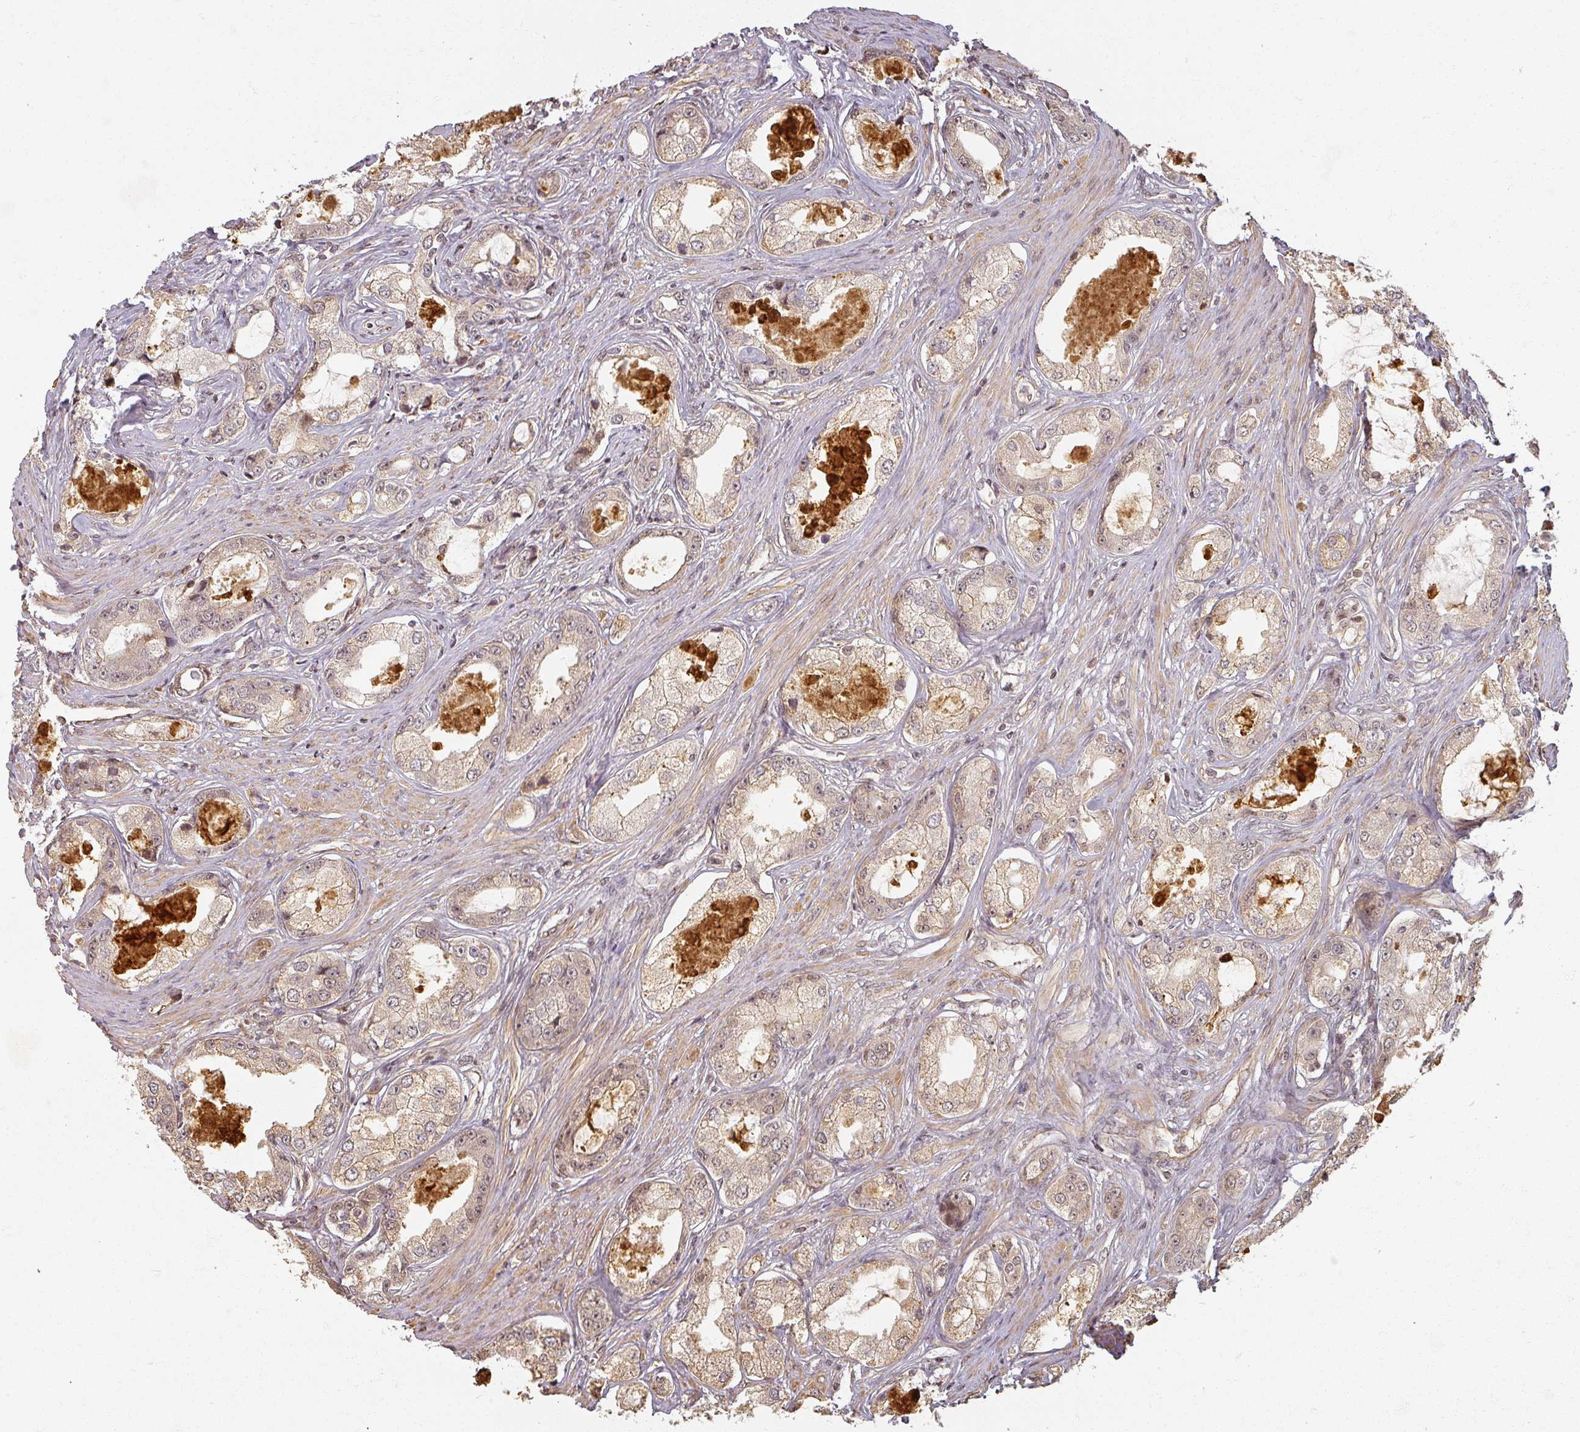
{"staining": {"intensity": "weak", "quantity": ">75%", "location": "cytoplasmic/membranous,nuclear"}, "tissue": "prostate cancer", "cell_type": "Tumor cells", "image_type": "cancer", "snomed": [{"axis": "morphology", "description": "Adenocarcinoma, Low grade"}, {"axis": "topography", "description": "Prostate"}], "caption": "Human prostate low-grade adenocarcinoma stained with a protein marker displays weak staining in tumor cells.", "gene": "MED19", "patient": {"sex": "male", "age": 68}}